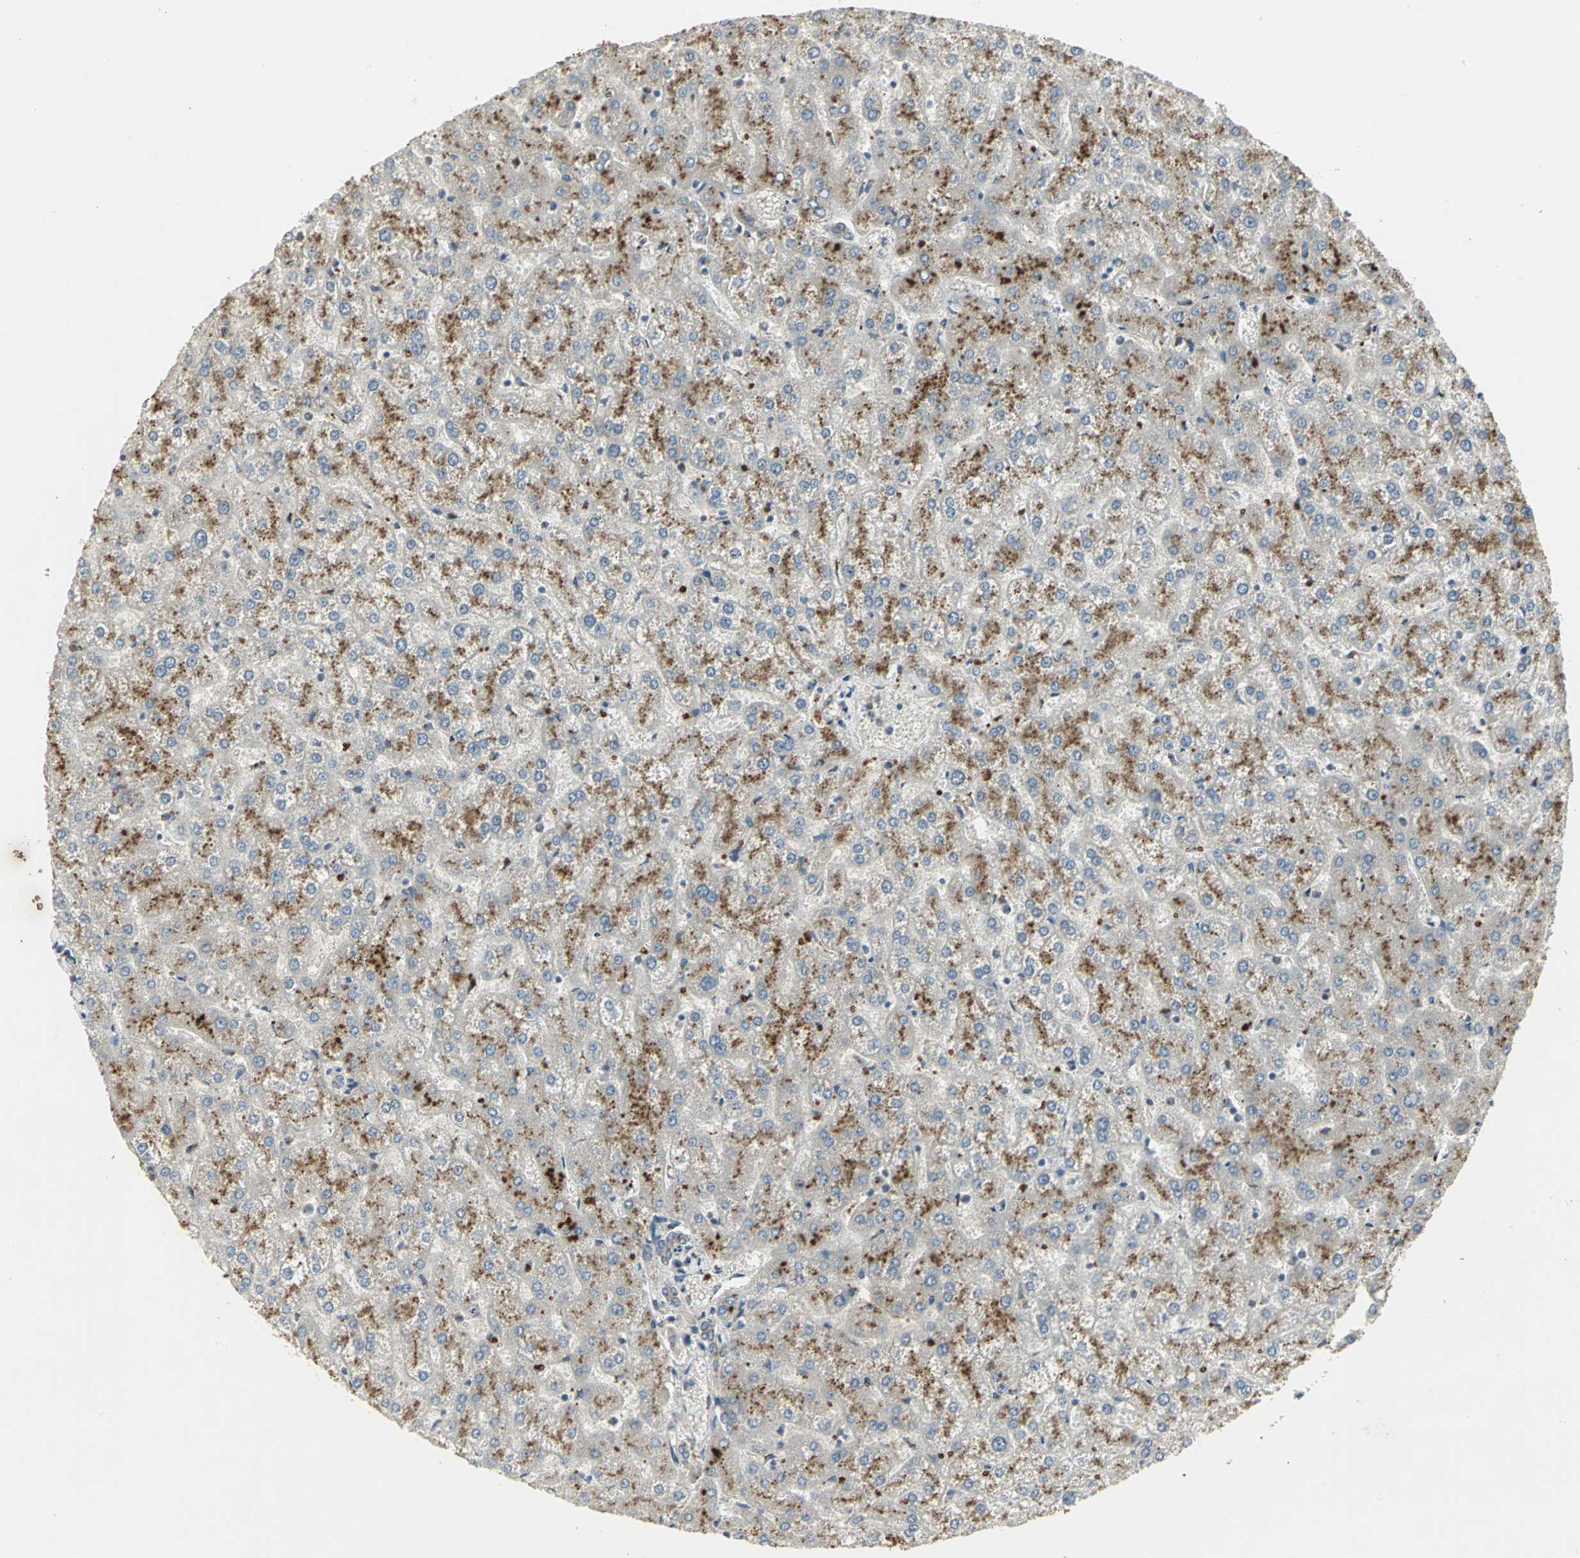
{"staining": {"intensity": "weak", "quantity": ">75%", "location": "cytoplasmic/membranous"}, "tissue": "liver", "cell_type": "Cholangiocytes", "image_type": "normal", "snomed": [{"axis": "morphology", "description": "Normal tissue, NOS"}, {"axis": "topography", "description": "Liver"}], "caption": "Immunohistochemical staining of normal human liver reveals low levels of weak cytoplasmic/membranous positivity in about >75% of cholangiocytes.", "gene": "TM9SF2", "patient": {"sex": "female", "age": 32}}